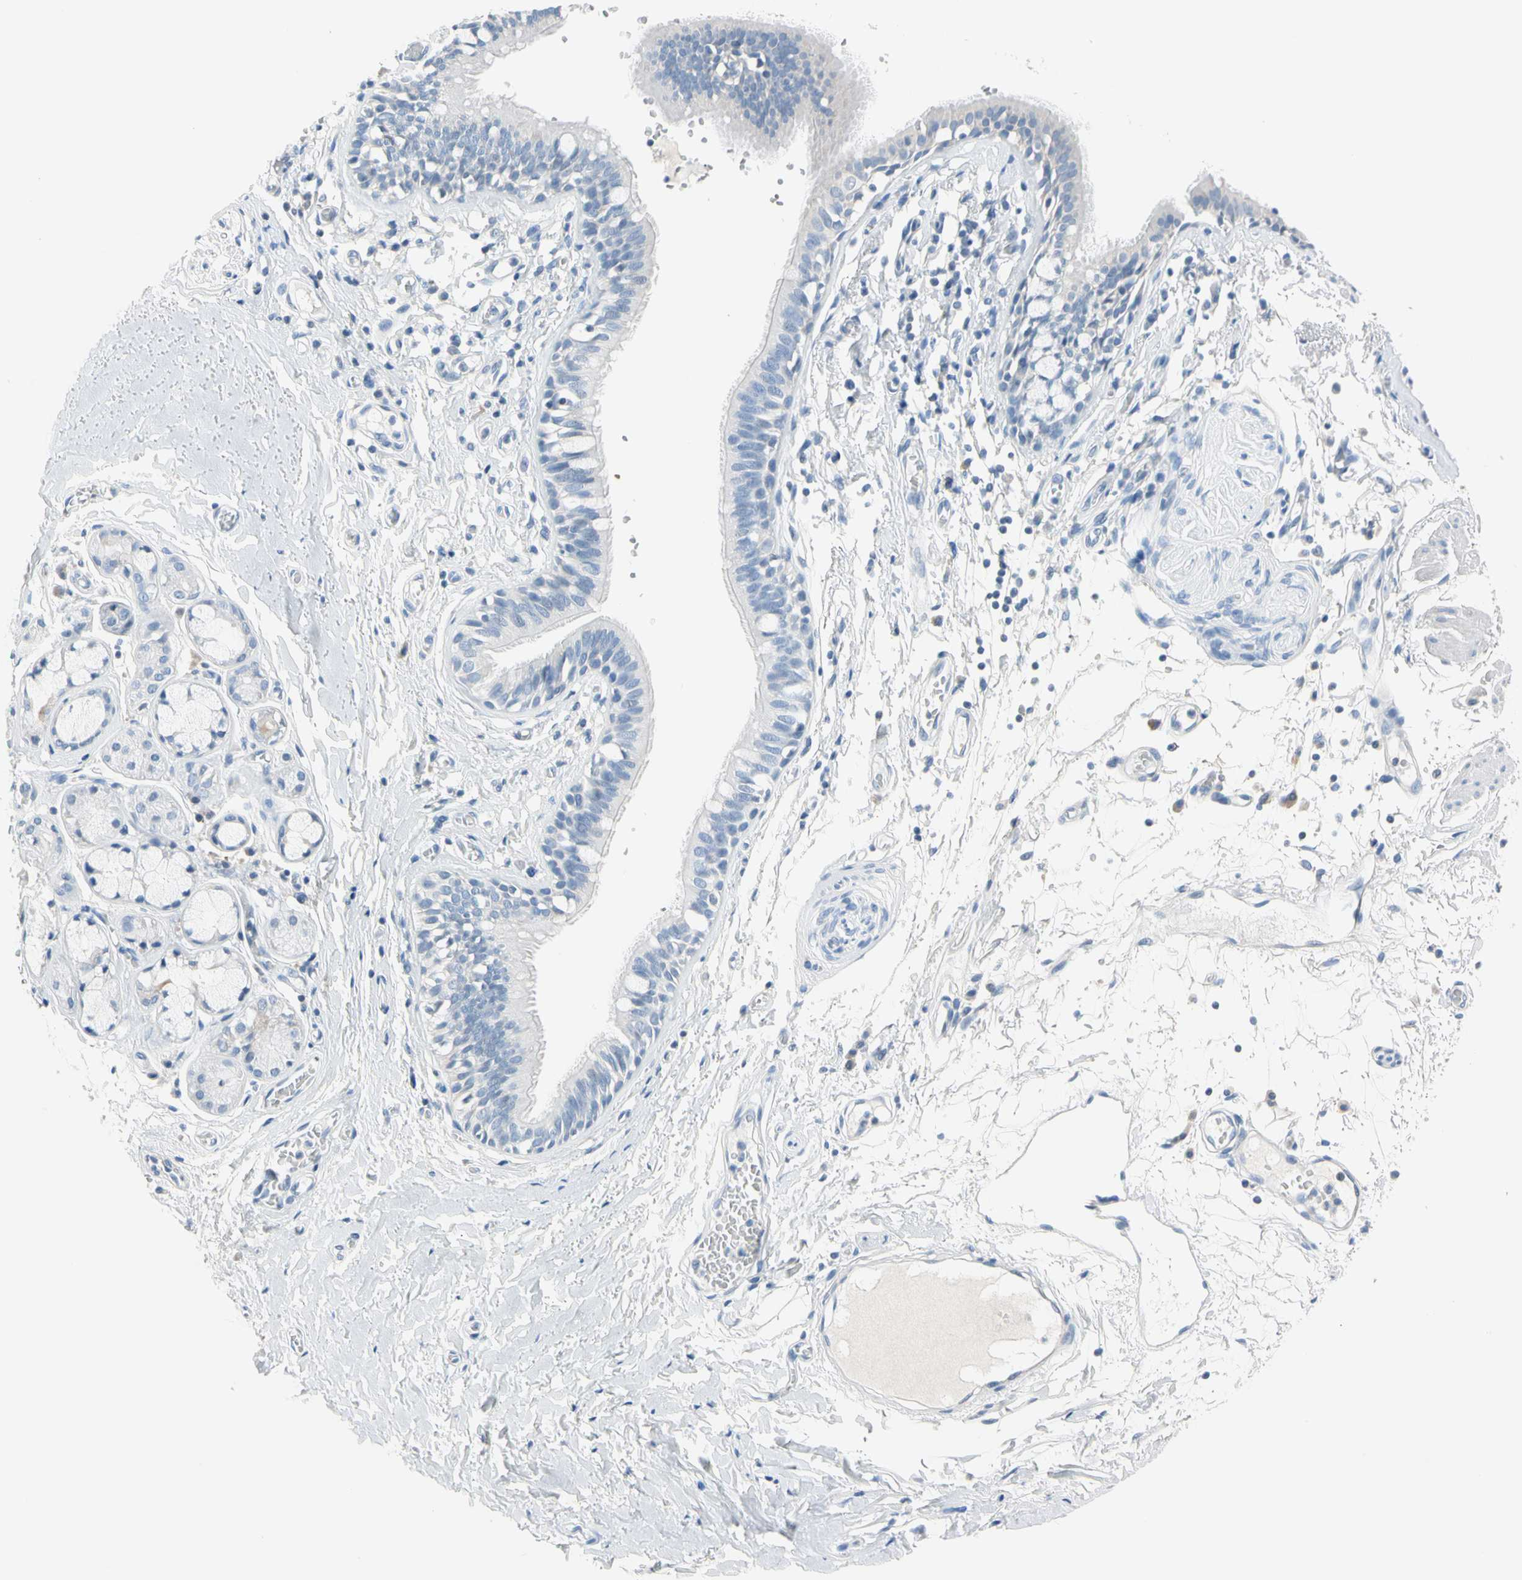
{"staining": {"intensity": "negative", "quantity": "none", "location": "none"}, "tissue": "bronchus", "cell_type": "Respiratory epithelial cells", "image_type": "normal", "snomed": [{"axis": "morphology", "description": "Normal tissue, NOS"}, {"axis": "topography", "description": "Bronchus"}, {"axis": "topography", "description": "Lung"}], "caption": "Immunohistochemistry (IHC) histopathology image of normal human bronchus stained for a protein (brown), which exhibits no staining in respiratory epithelial cells.", "gene": "MARK1", "patient": {"sex": "female", "age": 56}}